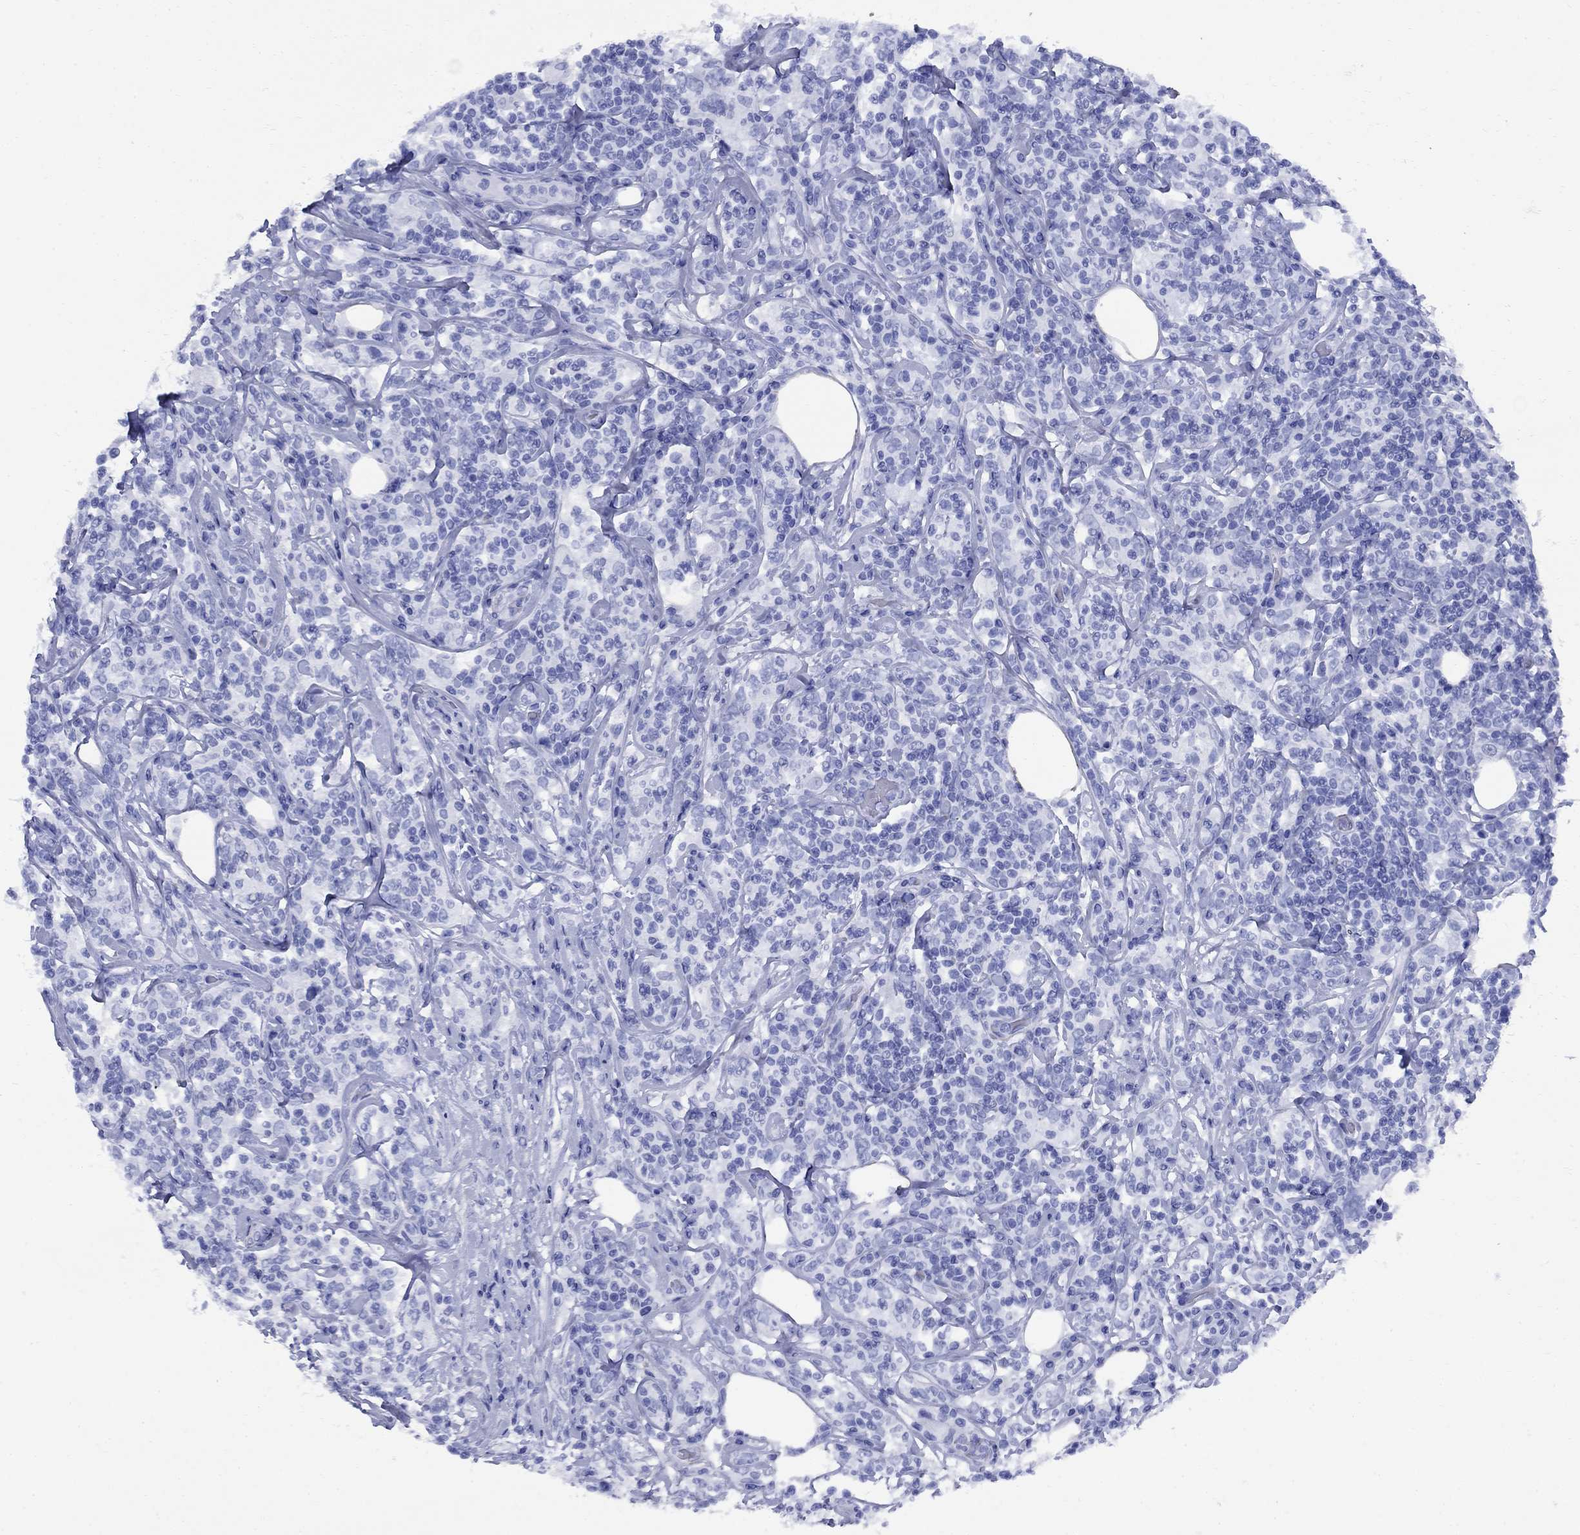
{"staining": {"intensity": "negative", "quantity": "none", "location": "none"}, "tissue": "lymphoma", "cell_type": "Tumor cells", "image_type": "cancer", "snomed": [{"axis": "morphology", "description": "Malignant lymphoma, non-Hodgkin's type, High grade"}, {"axis": "topography", "description": "Lymph node"}], "caption": "Tumor cells are negative for brown protein staining in lymphoma.", "gene": "VTN", "patient": {"sex": "female", "age": 84}}